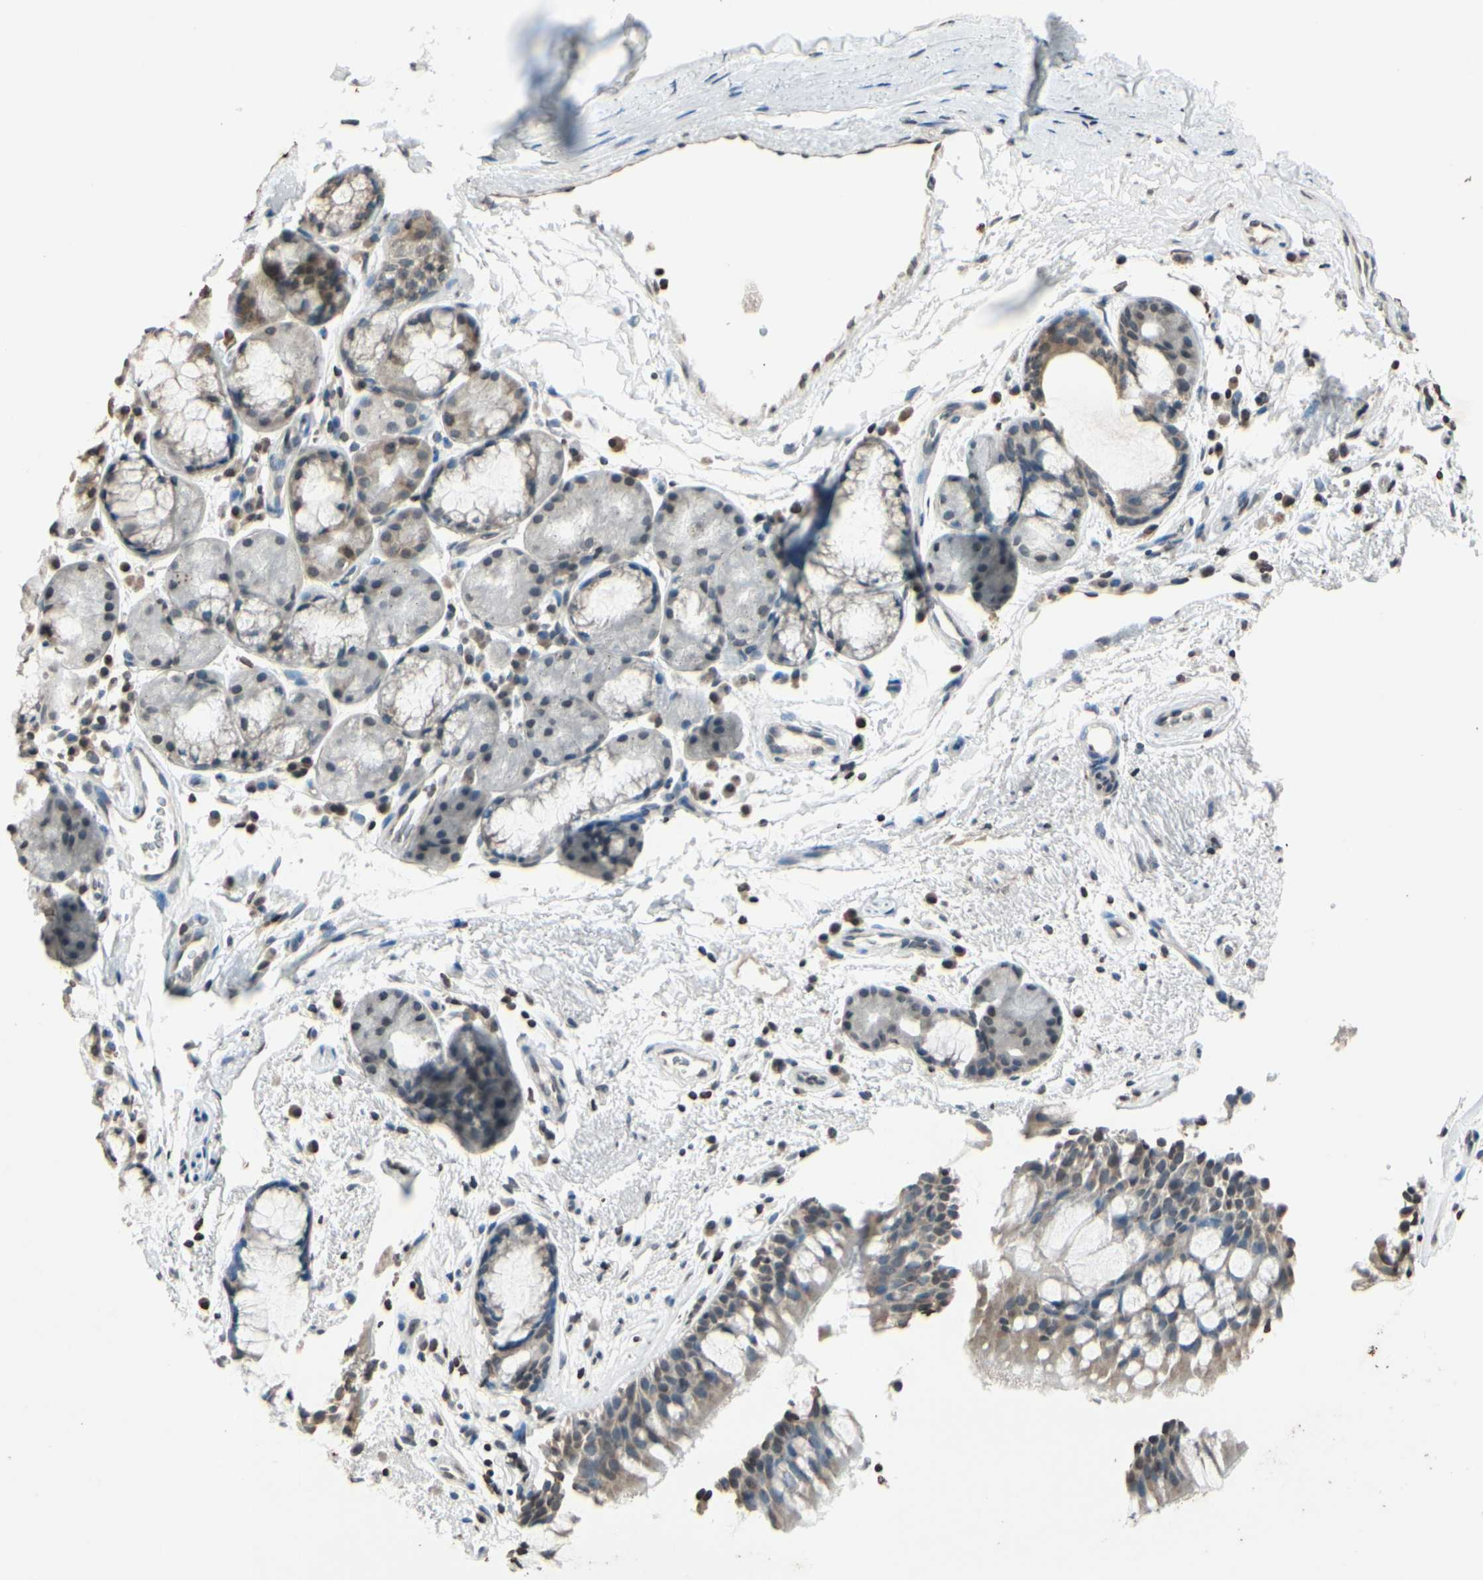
{"staining": {"intensity": "weak", "quantity": ">75%", "location": "cytoplasmic/membranous,nuclear"}, "tissue": "bronchus", "cell_type": "Respiratory epithelial cells", "image_type": "normal", "snomed": [{"axis": "morphology", "description": "Normal tissue, NOS"}, {"axis": "topography", "description": "Bronchus"}], "caption": "A photomicrograph of bronchus stained for a protein exhibits weak cytoplasmic/membranous,nuclear brown staining in respiratory epithelial cells. (brown staining indicates protein expression, while blue staining denotes nuclei).", "gene": "CLDN11", "patient": {"sex": "female", "age": 54}}